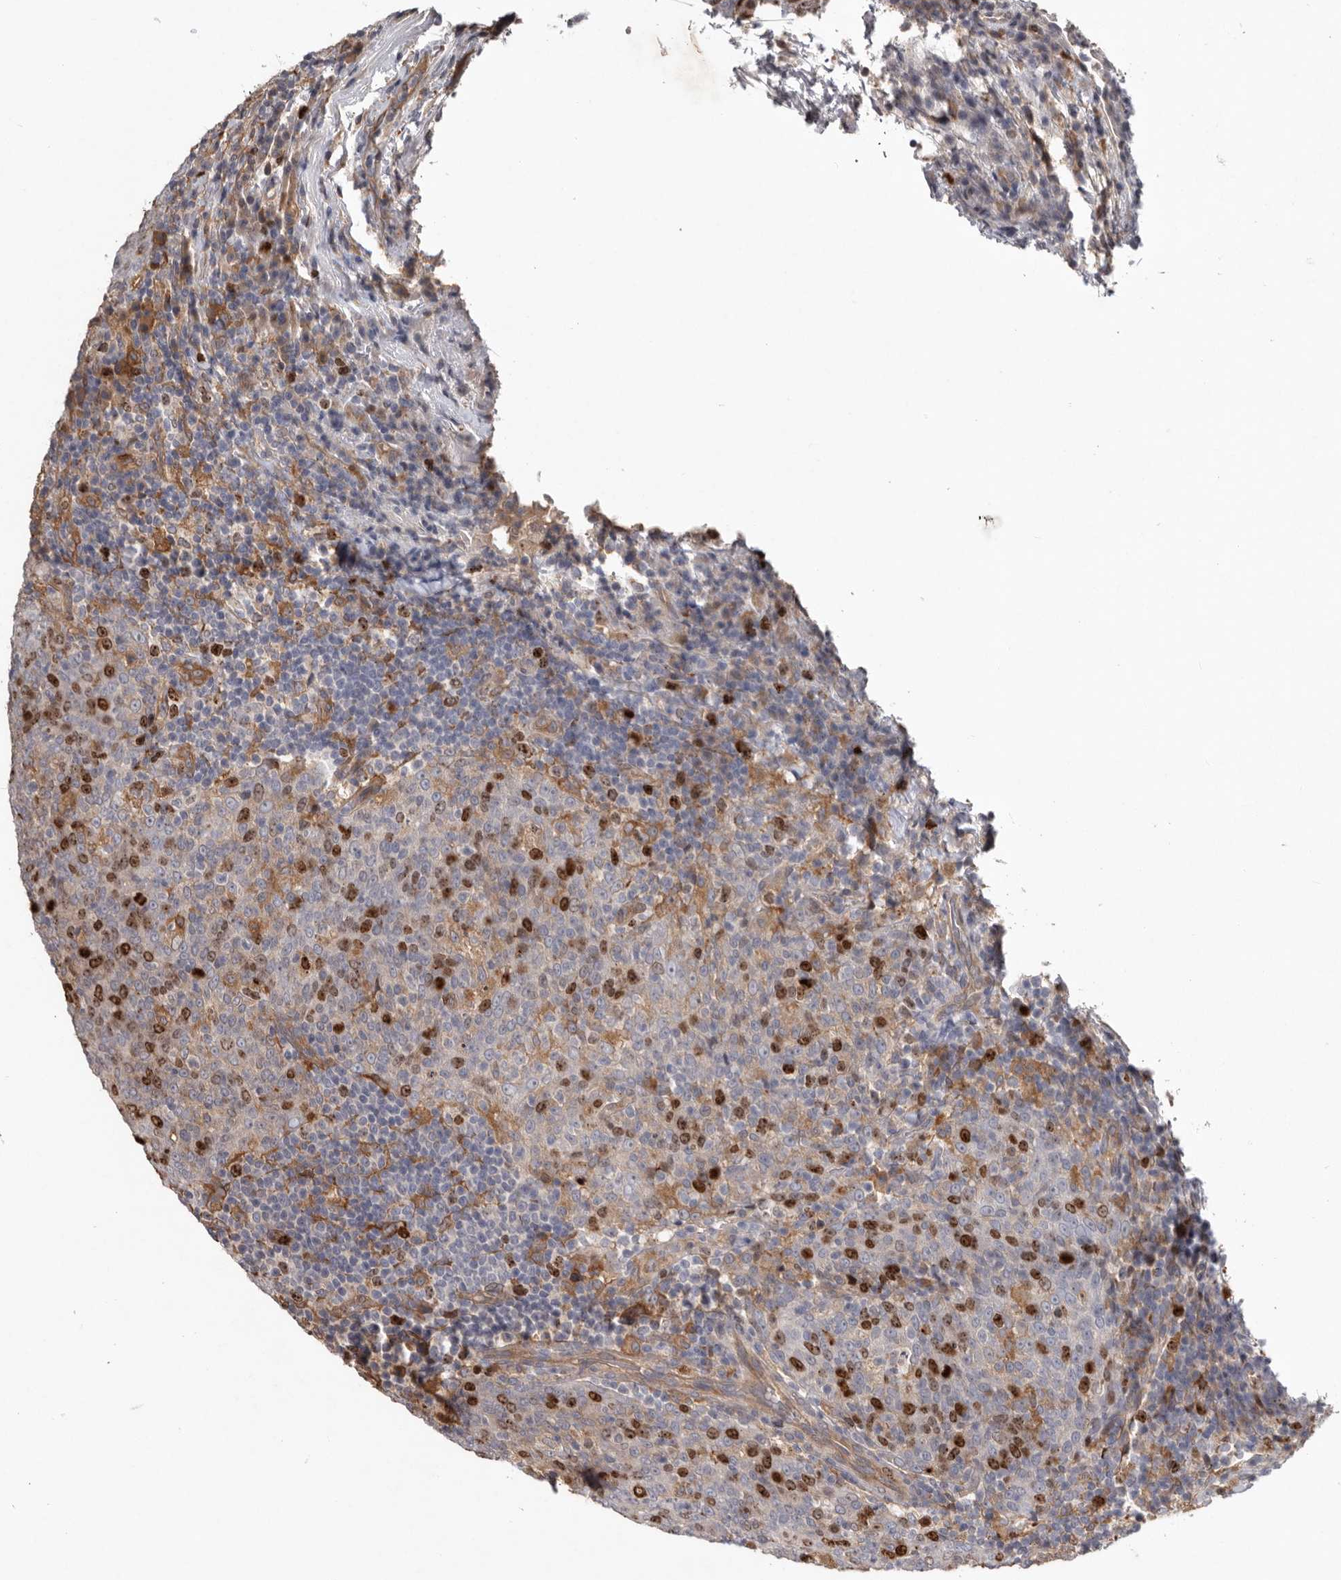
{"staining": {"intensity": "strong", "quantity": "25%-75%", "location": "nuclear"}, "tissue": "head and neck cancer", "cell_type": "Tumor cells", "image_type": "cancer", "snomed": [{"axis": "morphology", "description": "Squamous cell carcinoma, NOS"}, {"axis": "morphology", "description": "Squamous cell carcinoma, metastatic, NOS"}, {"axis": "topography", "description": "Lymph node"}, {"axis": "topography", "description": "Head-Neck"}], "caption": "Metastatic squamous cell carcinoma (head and neck) tissue shows strong nuclear positivity in approximately 25%-75% of tumor cells", "gene": "CDCA8", "patient": {"sex": "male", "age": 62}}